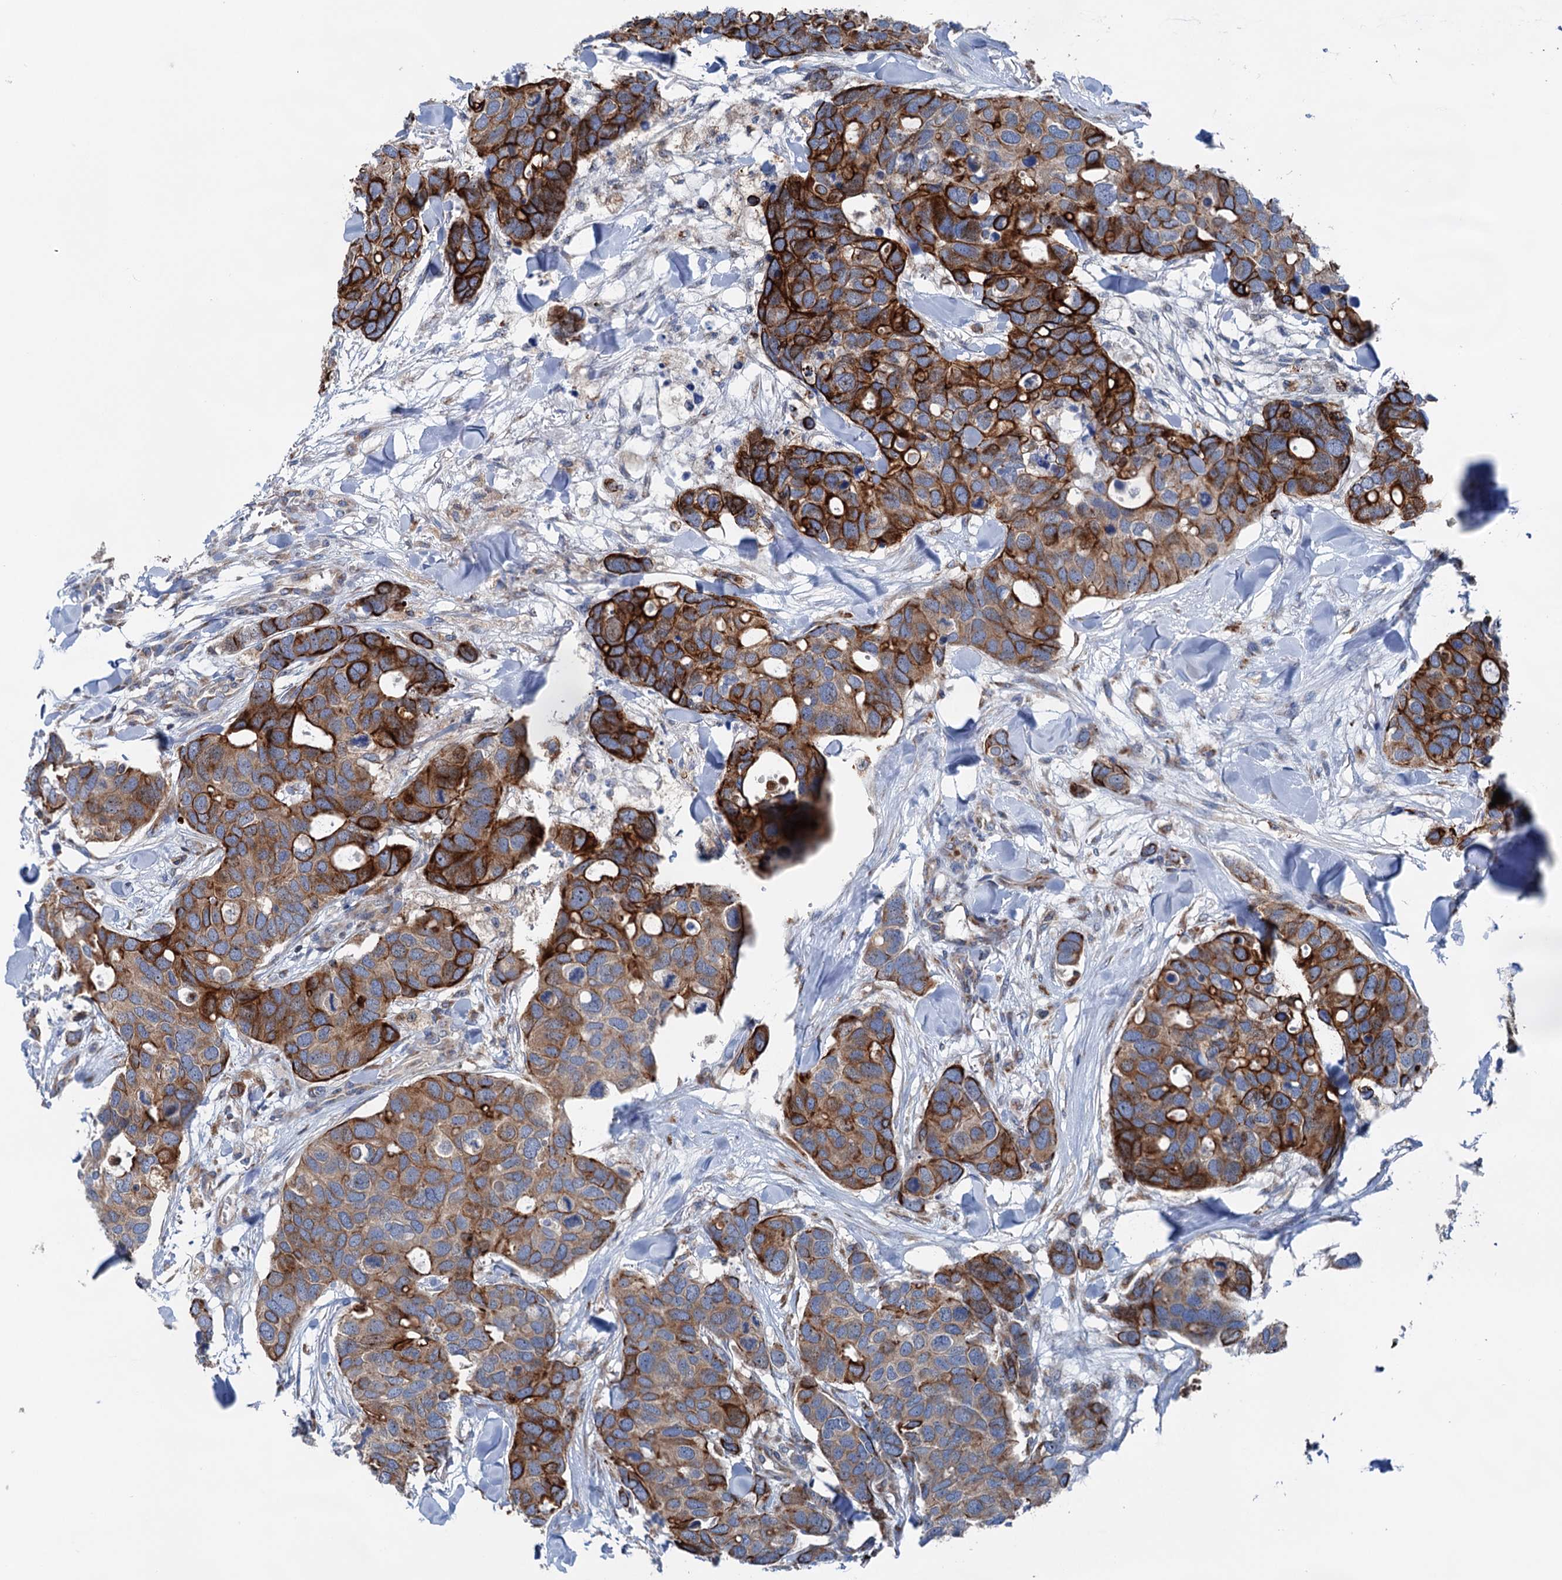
{"staining": {"intensity": "strong", "quantity": "25%-75%", "location": "cytoplasmic/membranous"}, "tissue": "breast cancer", "cell_type": "Tumor cells", "image_type": "cancer", "snomed": [{"axis": "morphology", "description": "Duct carcinoma"}, {"axis": "topography", "description": "Breast"}], "caption": "The photomicrograph demonstrates staining of breast cancer (intraductal carcinoma), revealing strong cytoplasmic/membranous protein staining (brown color) within tumor cells.", "gene": "EIPR1", "patient": {"sex": "female", "age": 83}}